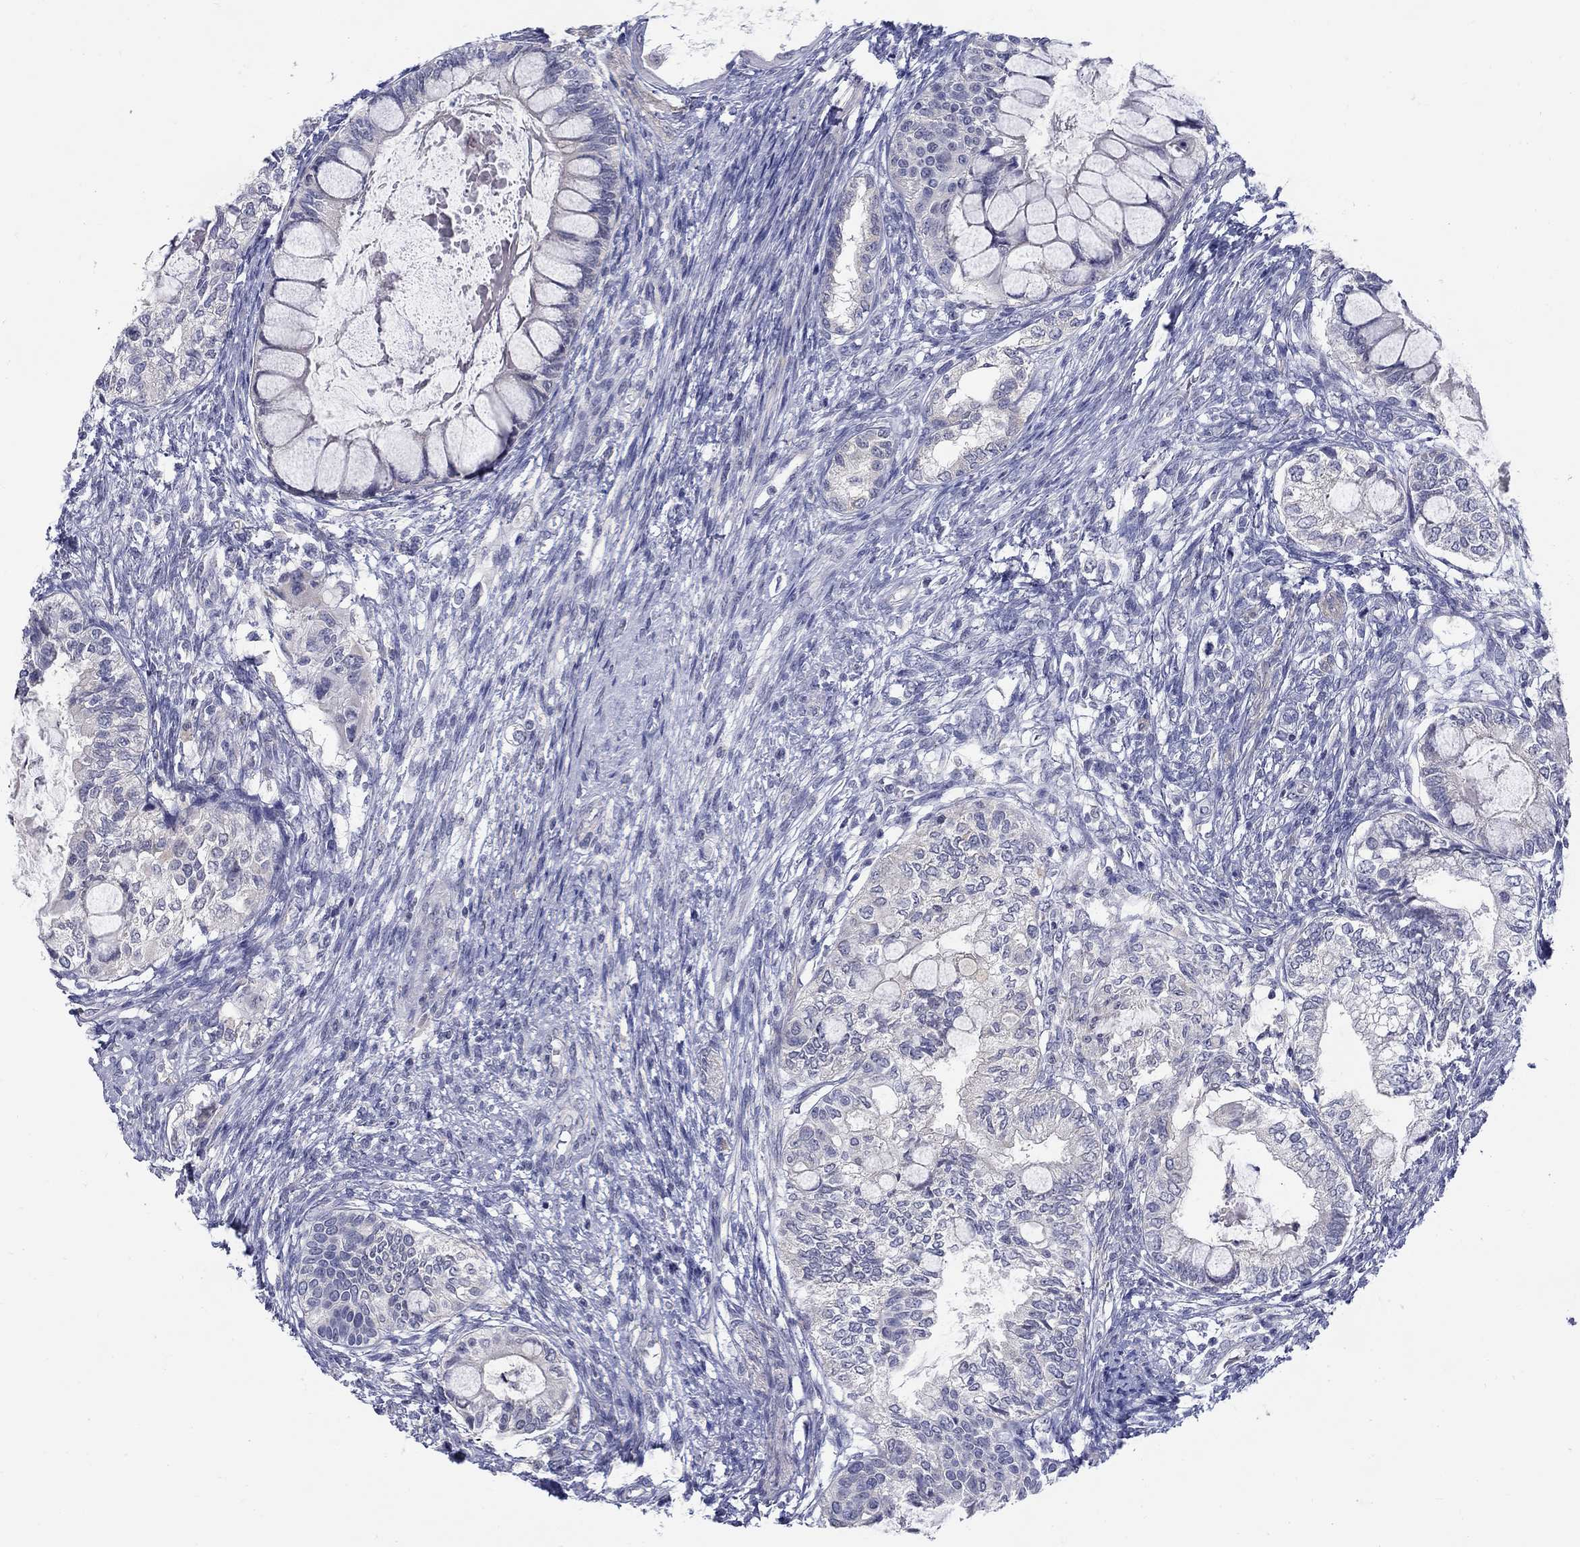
{"staining": {"intensity": "negative", "quantity": "none", "location": "none"}, "tissue": "testis cancer", "cell_type": "Tumor cells", "image_type": "cancer", "snomed": [{"axis": "morphology", "description": "Seminoma, NOS"}, {"axis": "morphology", "description": "Carcinoma, Embryonal, NOS"}, {"axis": "topography", "description": "Testis"}], "caption": "This is a histopathology image of IHC staining of testis cancer, which shows no expression in tumor cells. The staining was performed using DAB (3,3'-diaminobenzidine) to visualize the protein expression in brown, while the nuclei were stained in blue with hematoxylin (Magnification: 20x).", "gene": "ABCA4", "patient": {"sex": "male", "age": 41}}